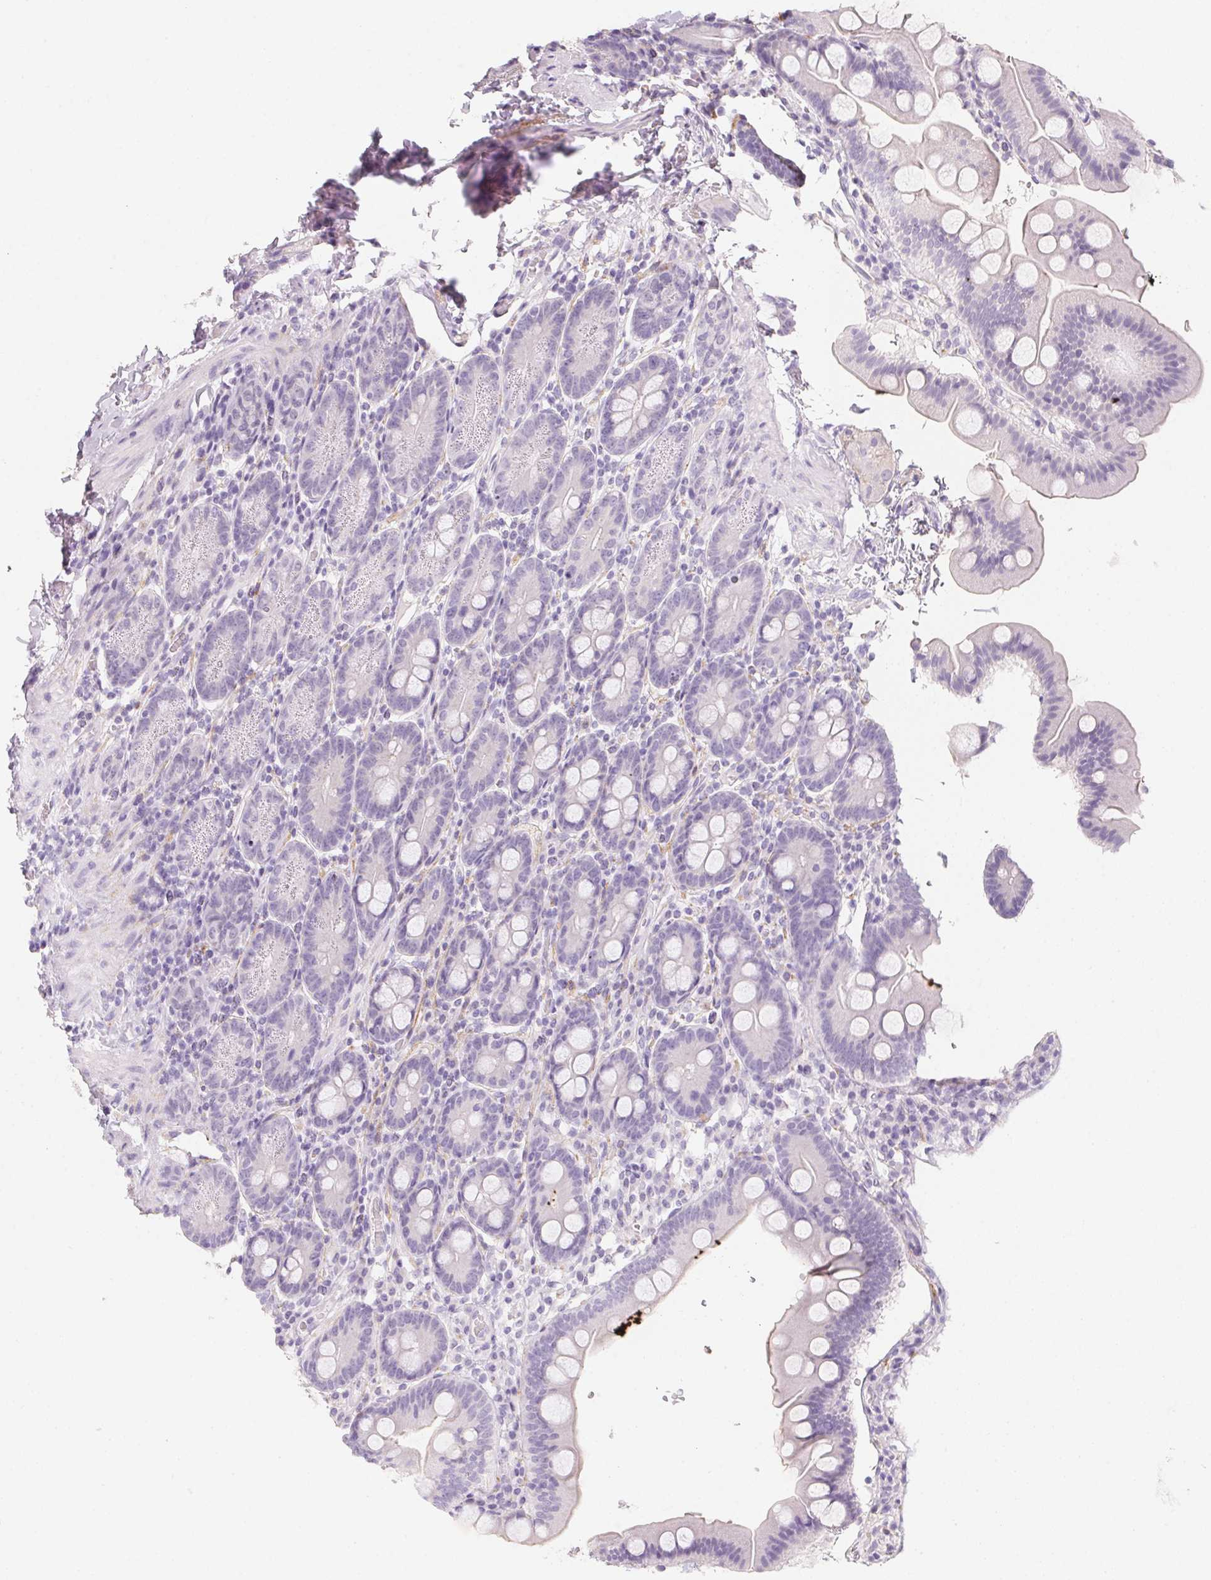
{"staining": {"intensity": "negative", "quantity": "none", "location": "none"}, "tissue": "duodenum", "cell_type": "Glandular cells", "image_type": "normal", "snomed": [{"axis": "morphology", "description": "Normal tissue, NOS"}, {"axis": "topography", "description": "Pancreas"}, {"axis": "topography", "description": "Duodenum"}], "caption": "A micrograph of duodenum stained for a protein reveals no brown staining in glandular cells.", "gene": "MYL4", "patient": {"sex": "male", "age": 59}}